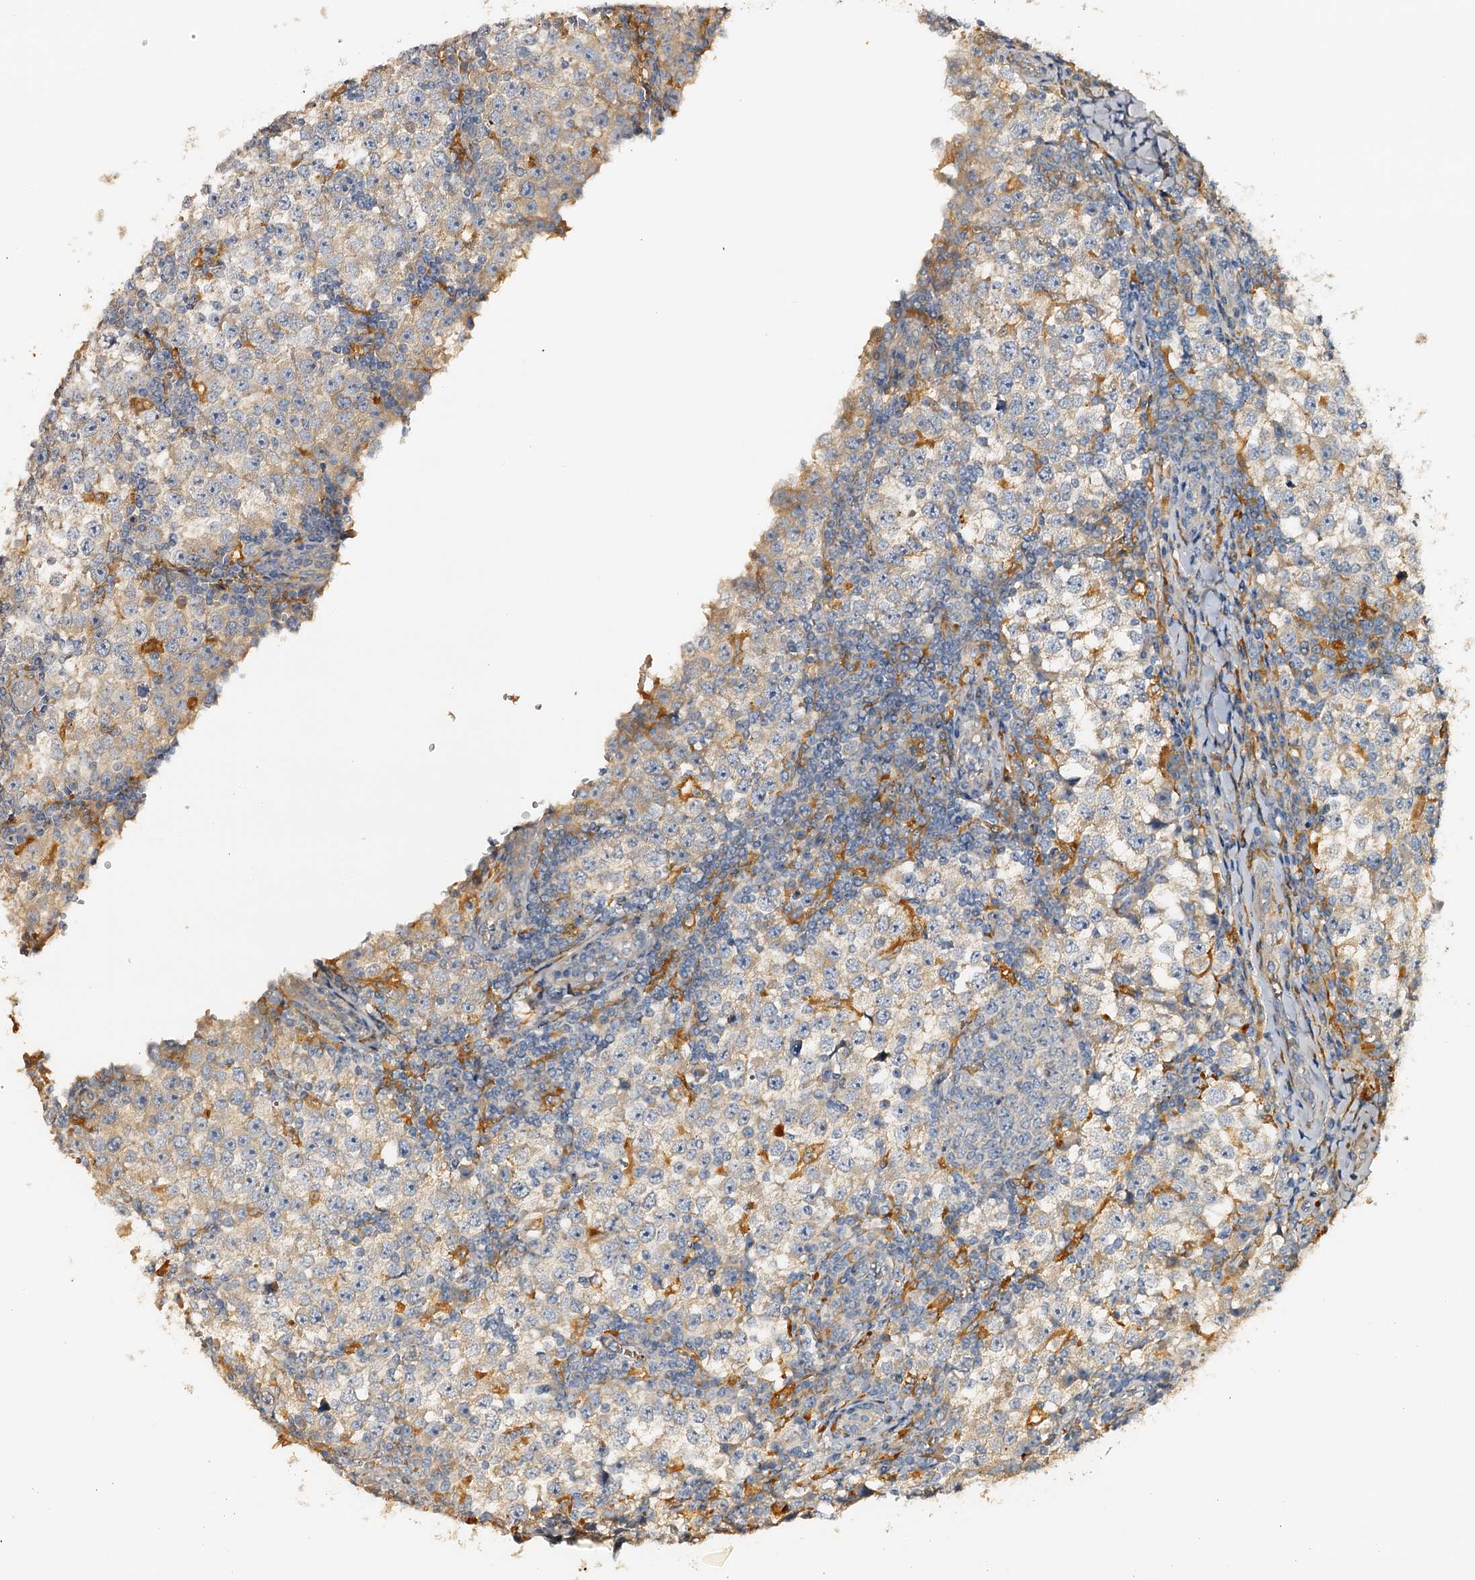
{"staining": {"intensity": "negative", "quantity": "none", "location": "none"}, "tissue": "testis cancer", "cell_type": "Tumor cells", "image_type": "cancer", "snomed": [{"axis": "morphology", "description": "Seminoma, NOS"}, {"axis": "topography", "description": "Testis"}], "caption": "Tumor cells show no significant expression in testis seminoma.", "gene": "DMXL2", "patient": {"sex": "male", "age": 65}}